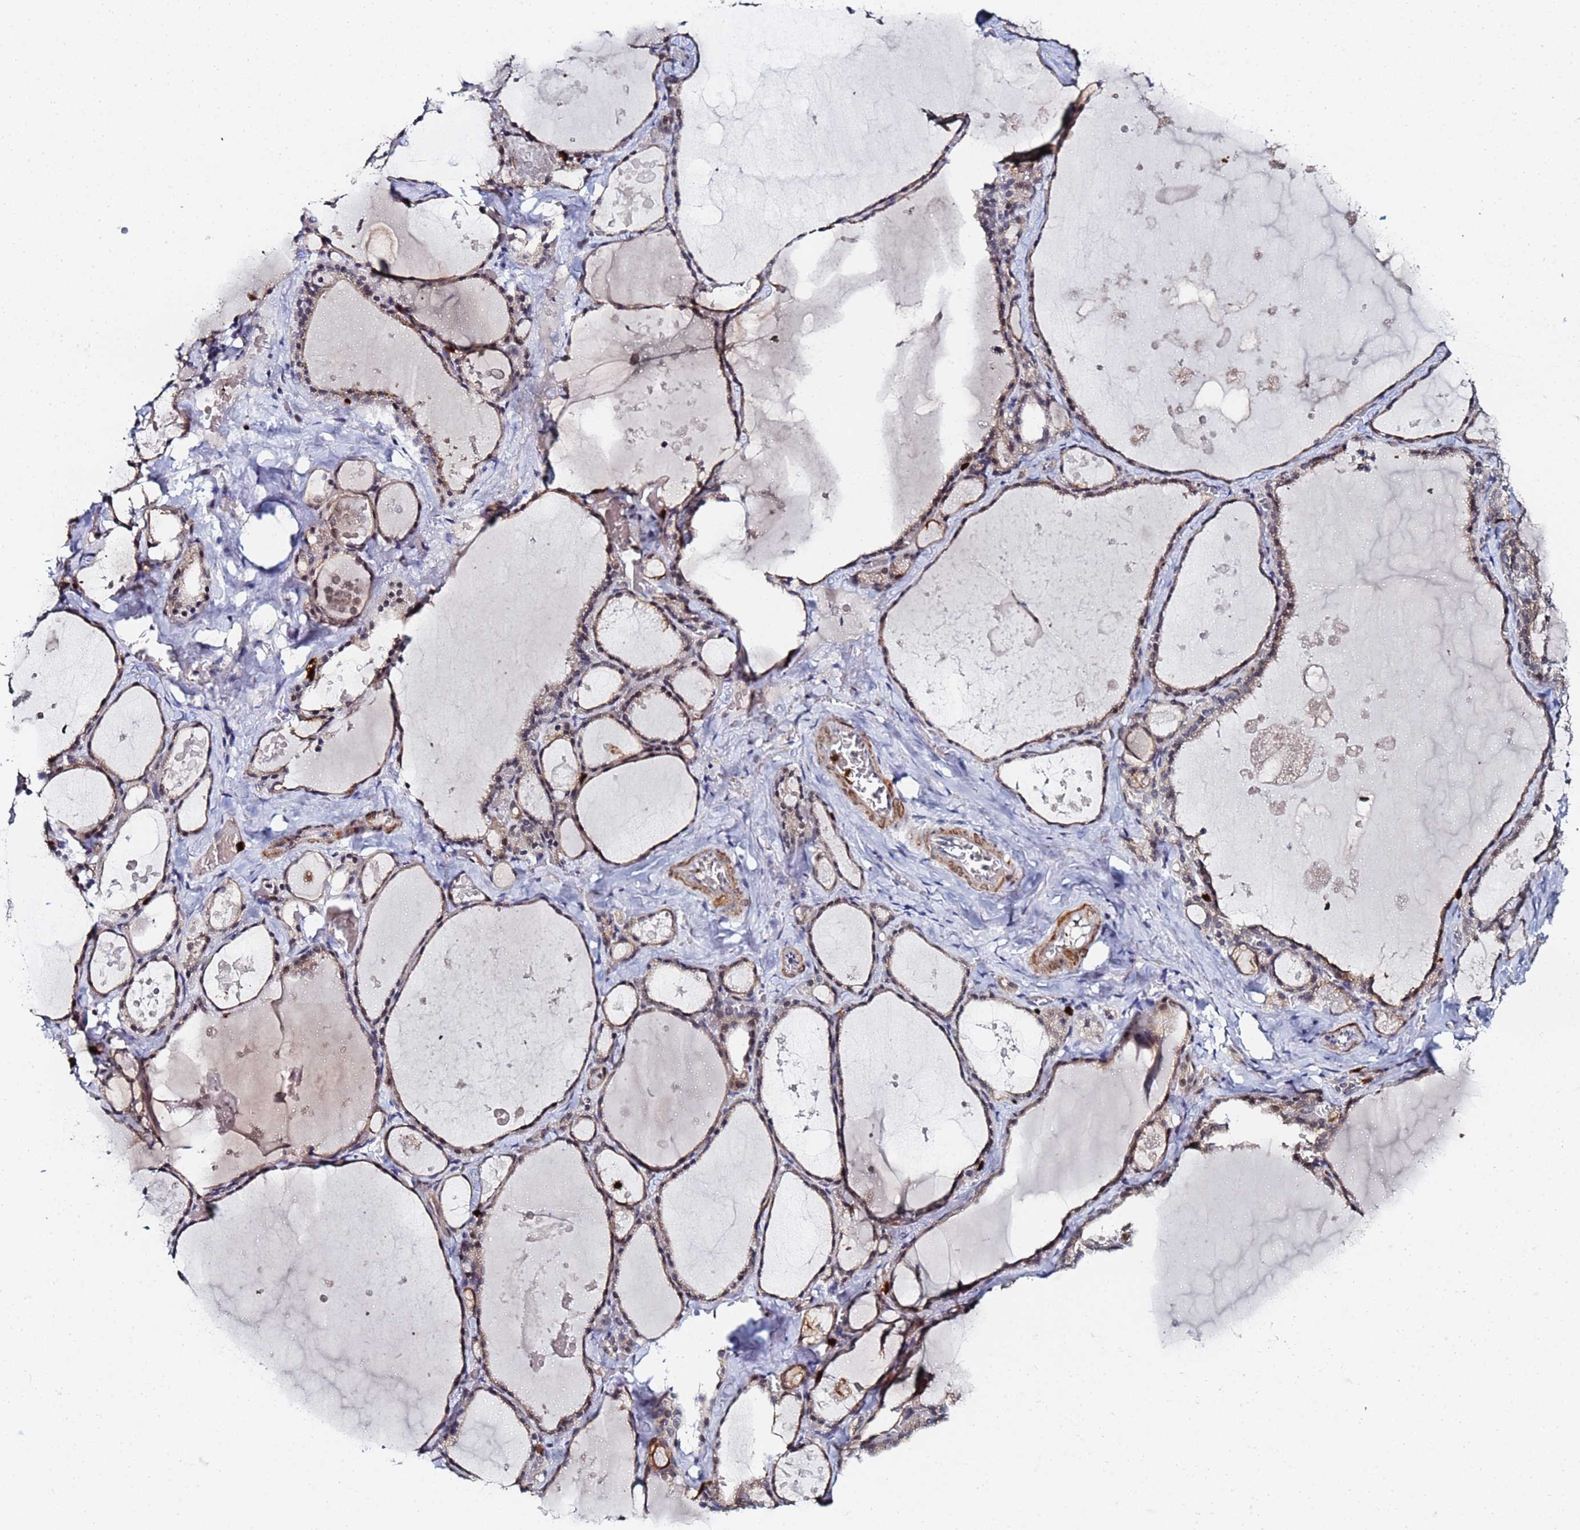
{"staining": {"intensity": "weak", "quantity": "25%-75%", "location": "cytoplasmic/membranous,nuclear"}, "tissue": "thyroid gland", "cell_type": "Glandular cells", "image_type": "normal", "snomed": [{"axis": "morphology", "description": "Normal tissue, NOS"}, {"axis": "topography", "description": "Thyroid gland"}], "caption": "This micrograph exhibits immunohistochemistry (IHC) staining of benign human thyroid gland, with low weak cytoplasmic/membranous,nuclear expression in about 25%-75% of glandular cells.", "gene": "MTCL1", "patient": {"sex": "male", "age": 56}}